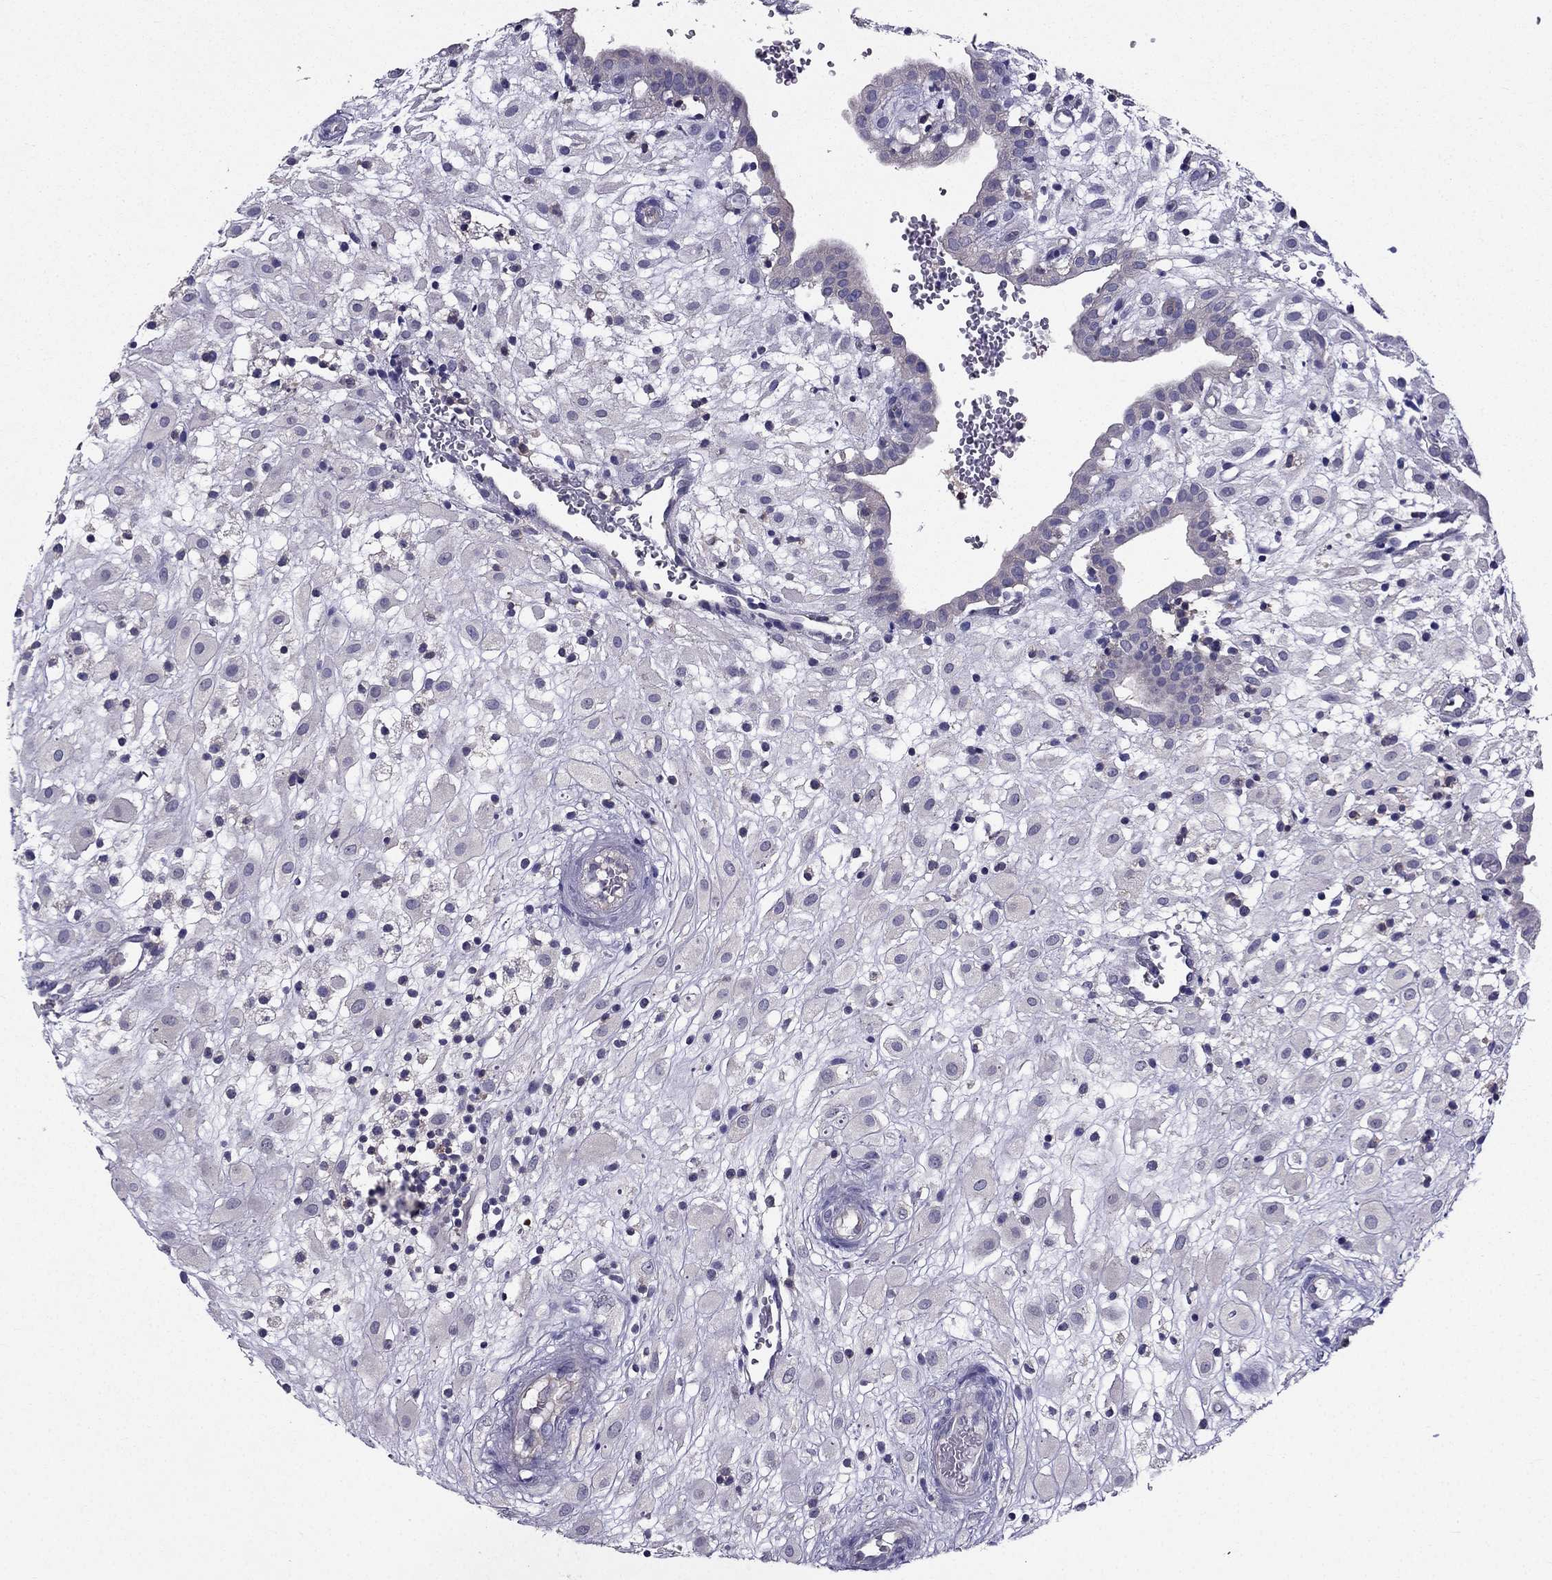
{"staining": {"intensity": "negative", "quantity": "none", "location": "none"}, "tissue": "placenta", "cell_type": "Decidual cells", "image_type": "normal", "snomed": [{"axis": "morphology", "description": "Normal tissue, NOS"}, {"axis": "topography", "description": "Placenta"}], "caption": "This is an immunohistochemistry photomicrograph of normal placenta. There is no positivity in decidual cells.", "gene": "AAK1", "patient": {"sex": "female", "age": 24}}